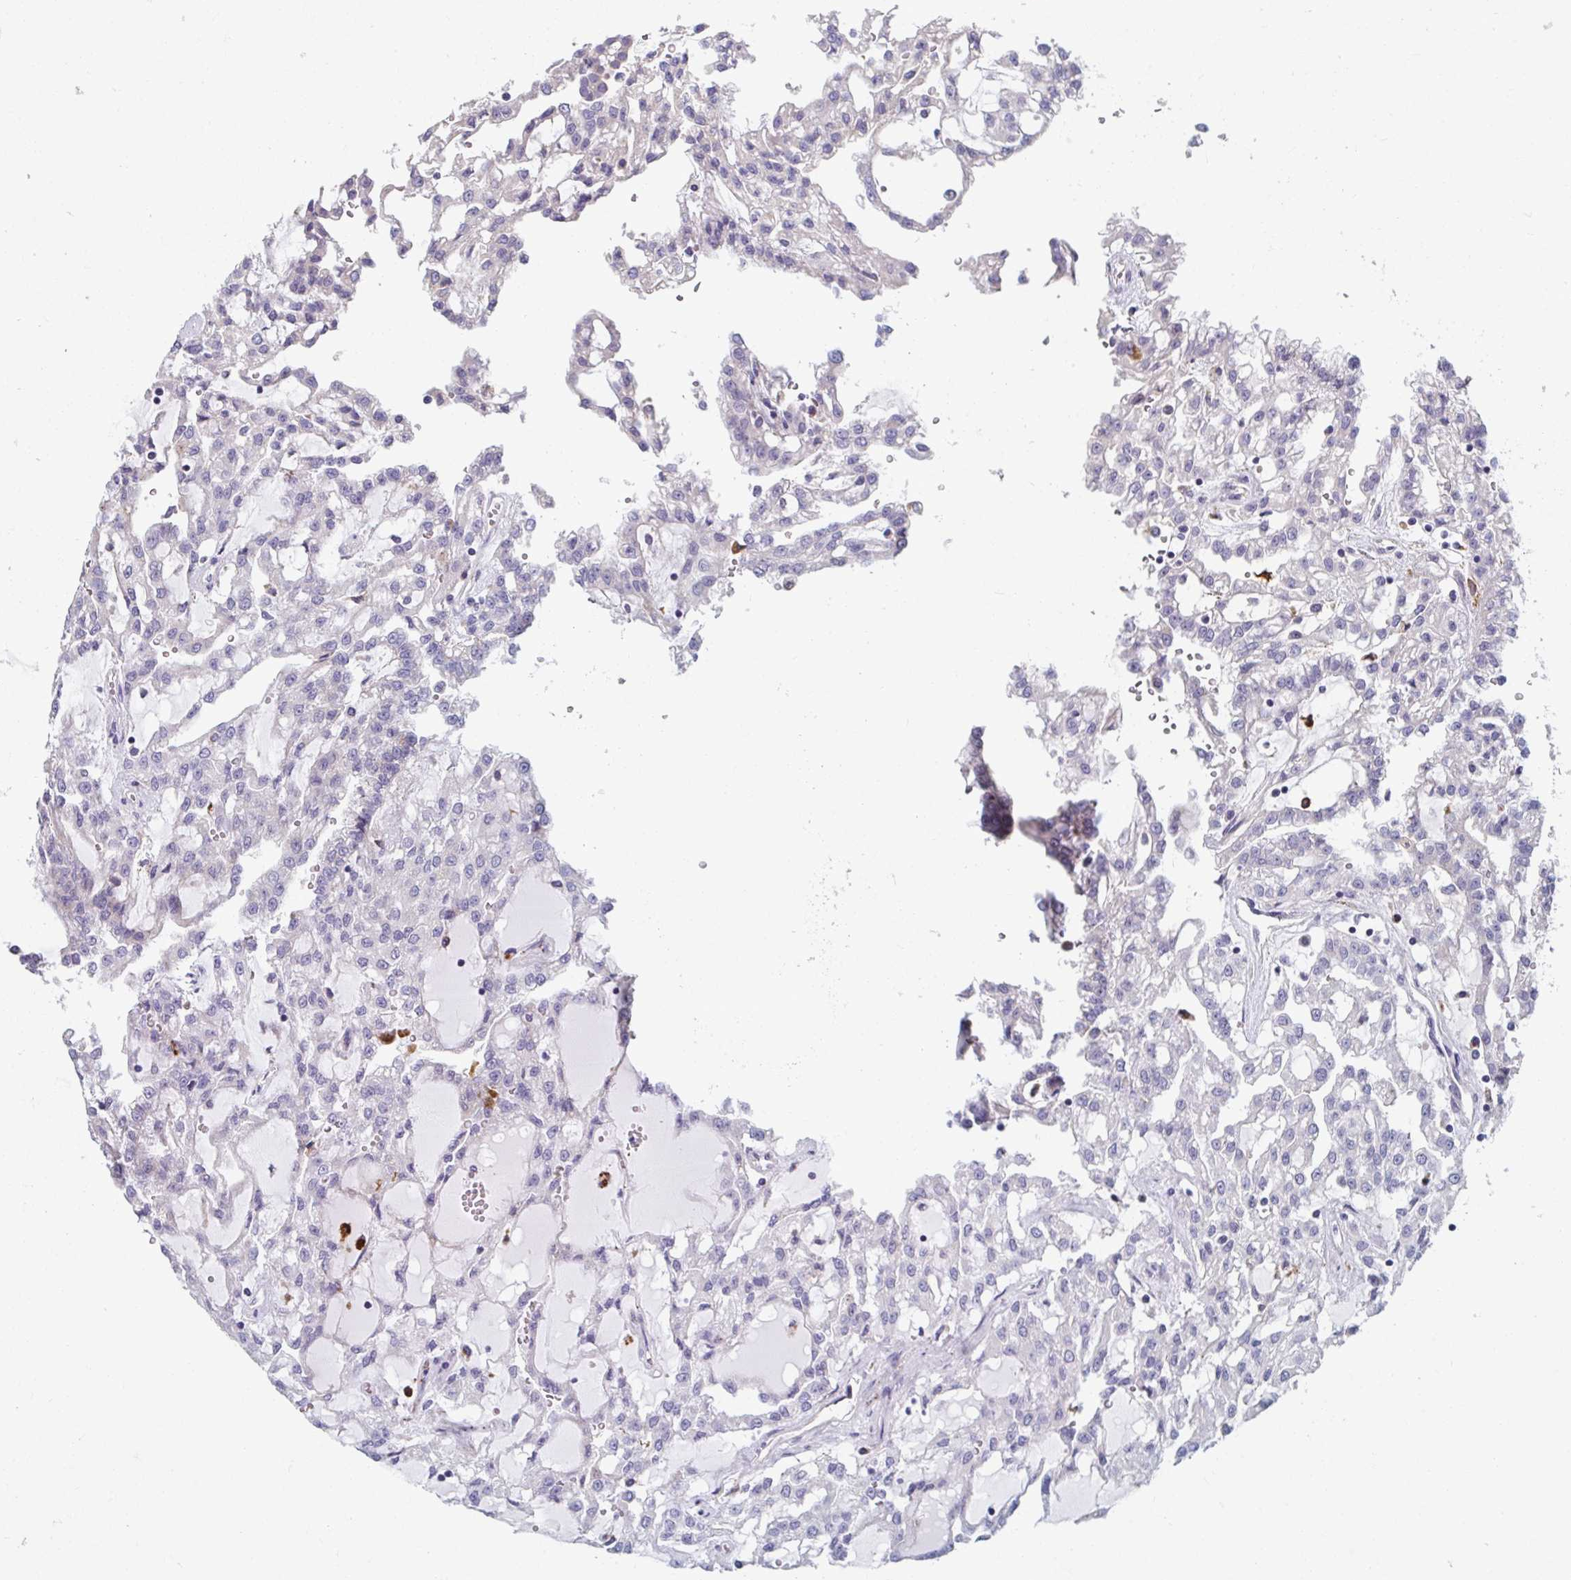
{"staining": {"intensity": "negative", "quantity": "none", "location": "none"}, "tissue": "renal cancer", "cell_type": "Tumor cells", "image_type": "cancer", "snomed": [{"axis": "morphology", "description": "Adenocarcinoma, NOS"}, {"axis": "topography", "description": "Kidney"}], "caption": "Human renal adenocarcinoma stained for a protein using IHC shows no staining in tumor cells.", "gene": "EIF1AD", "patient": {"sex": "male", "age": 63}}